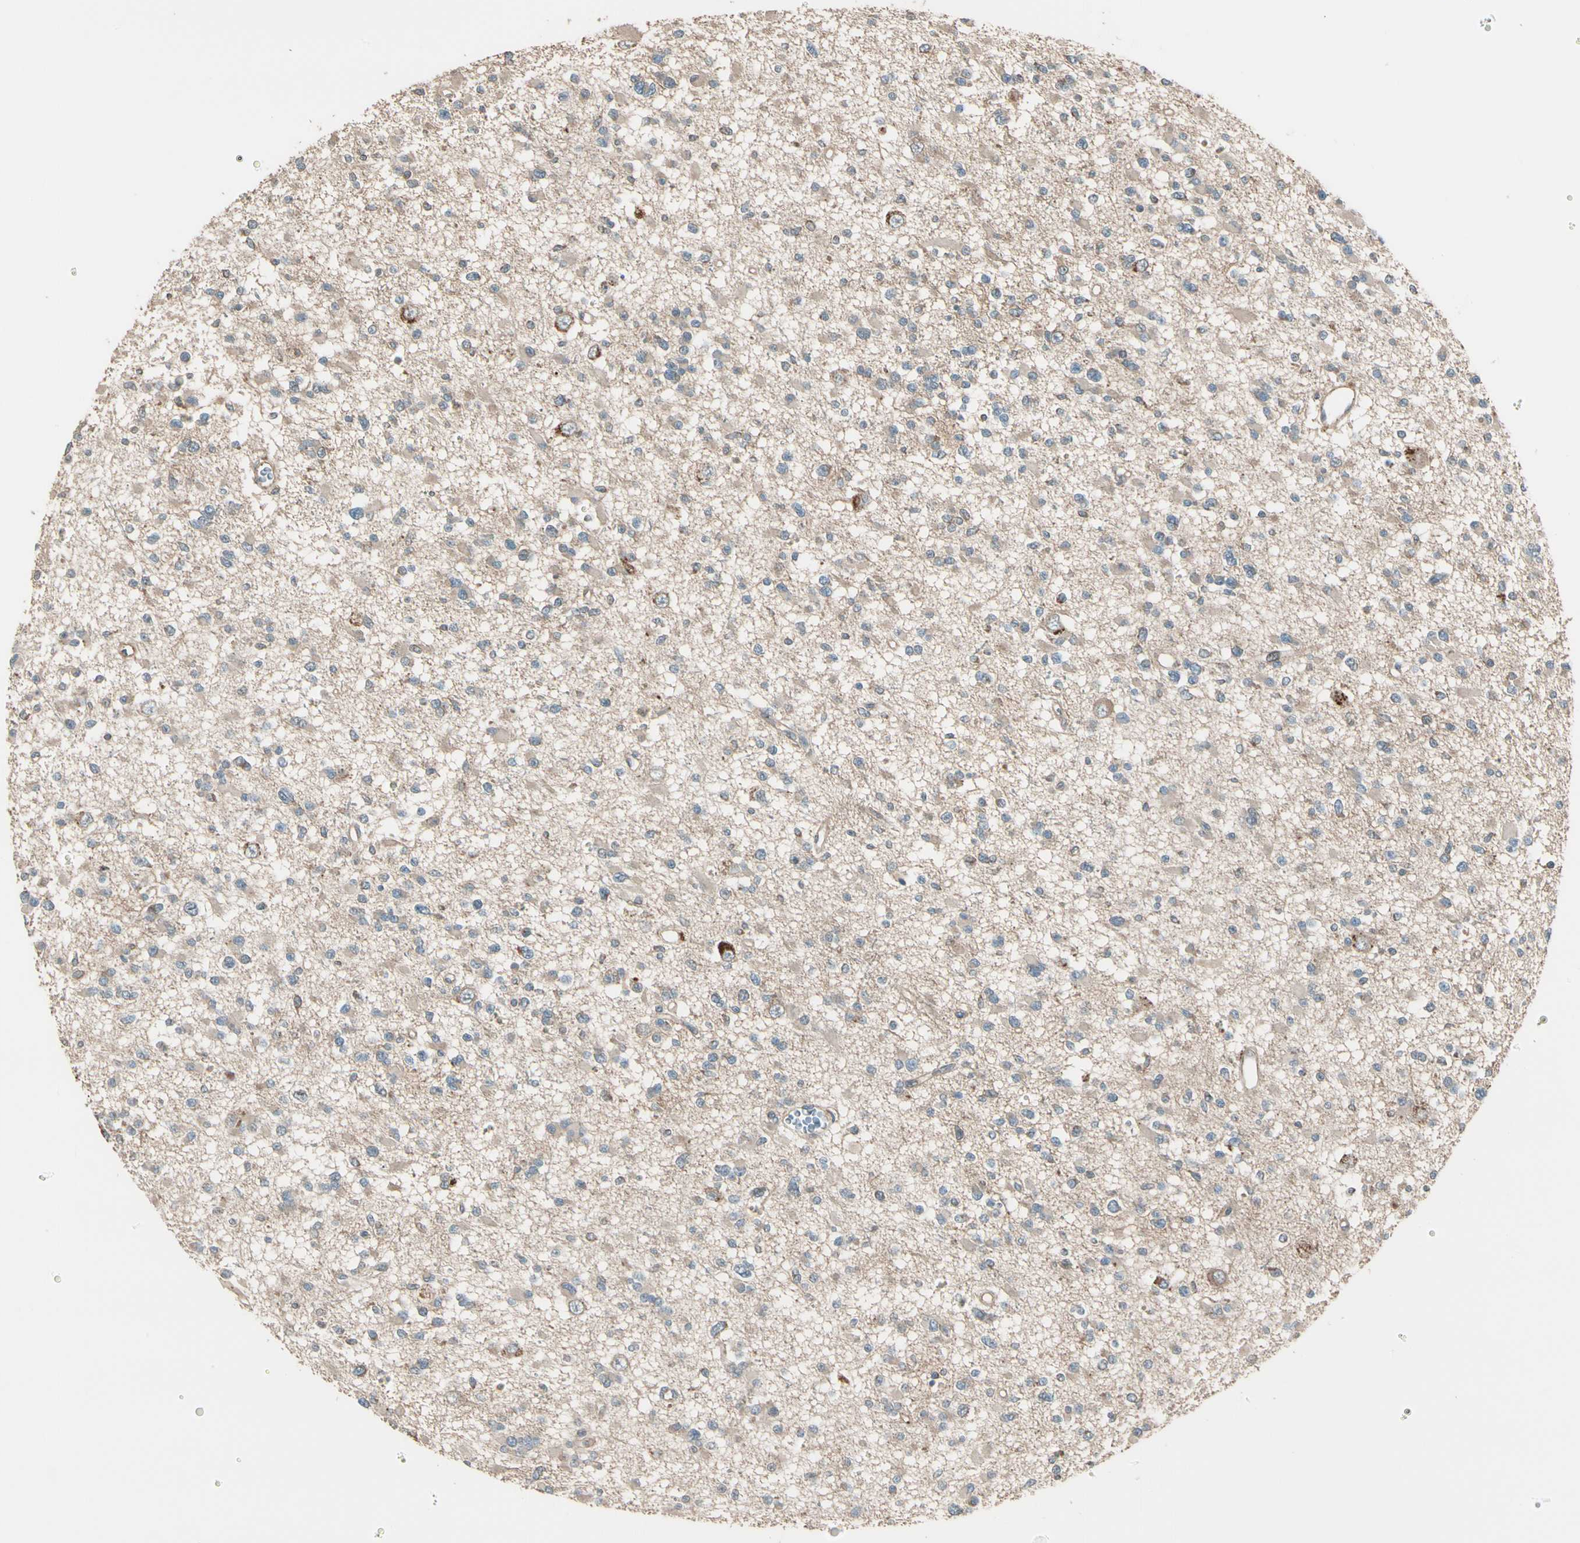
{"staining": {"intensity": "weak", "quantity": "25%-75%", "location": "cytoplasmic/membranous"}, "tissue": "glioma", "cell_type": "Tumor cells", "image_type": "cancer", "snomed": [{"axis": "morphology", "description": "Glioma, malignant, Low grade"}, {"axis": "topography", "description": "Brain"}], "caption": "This micrograph demonstrates immunohistochemistry staining of human malignant low-grade glioma, with low weak cytoplasmic/membranous positivity in approximately 25%-75% of tumor cells.", "gene": "STX11", "patient": {"sex": "female", "age": 22}}